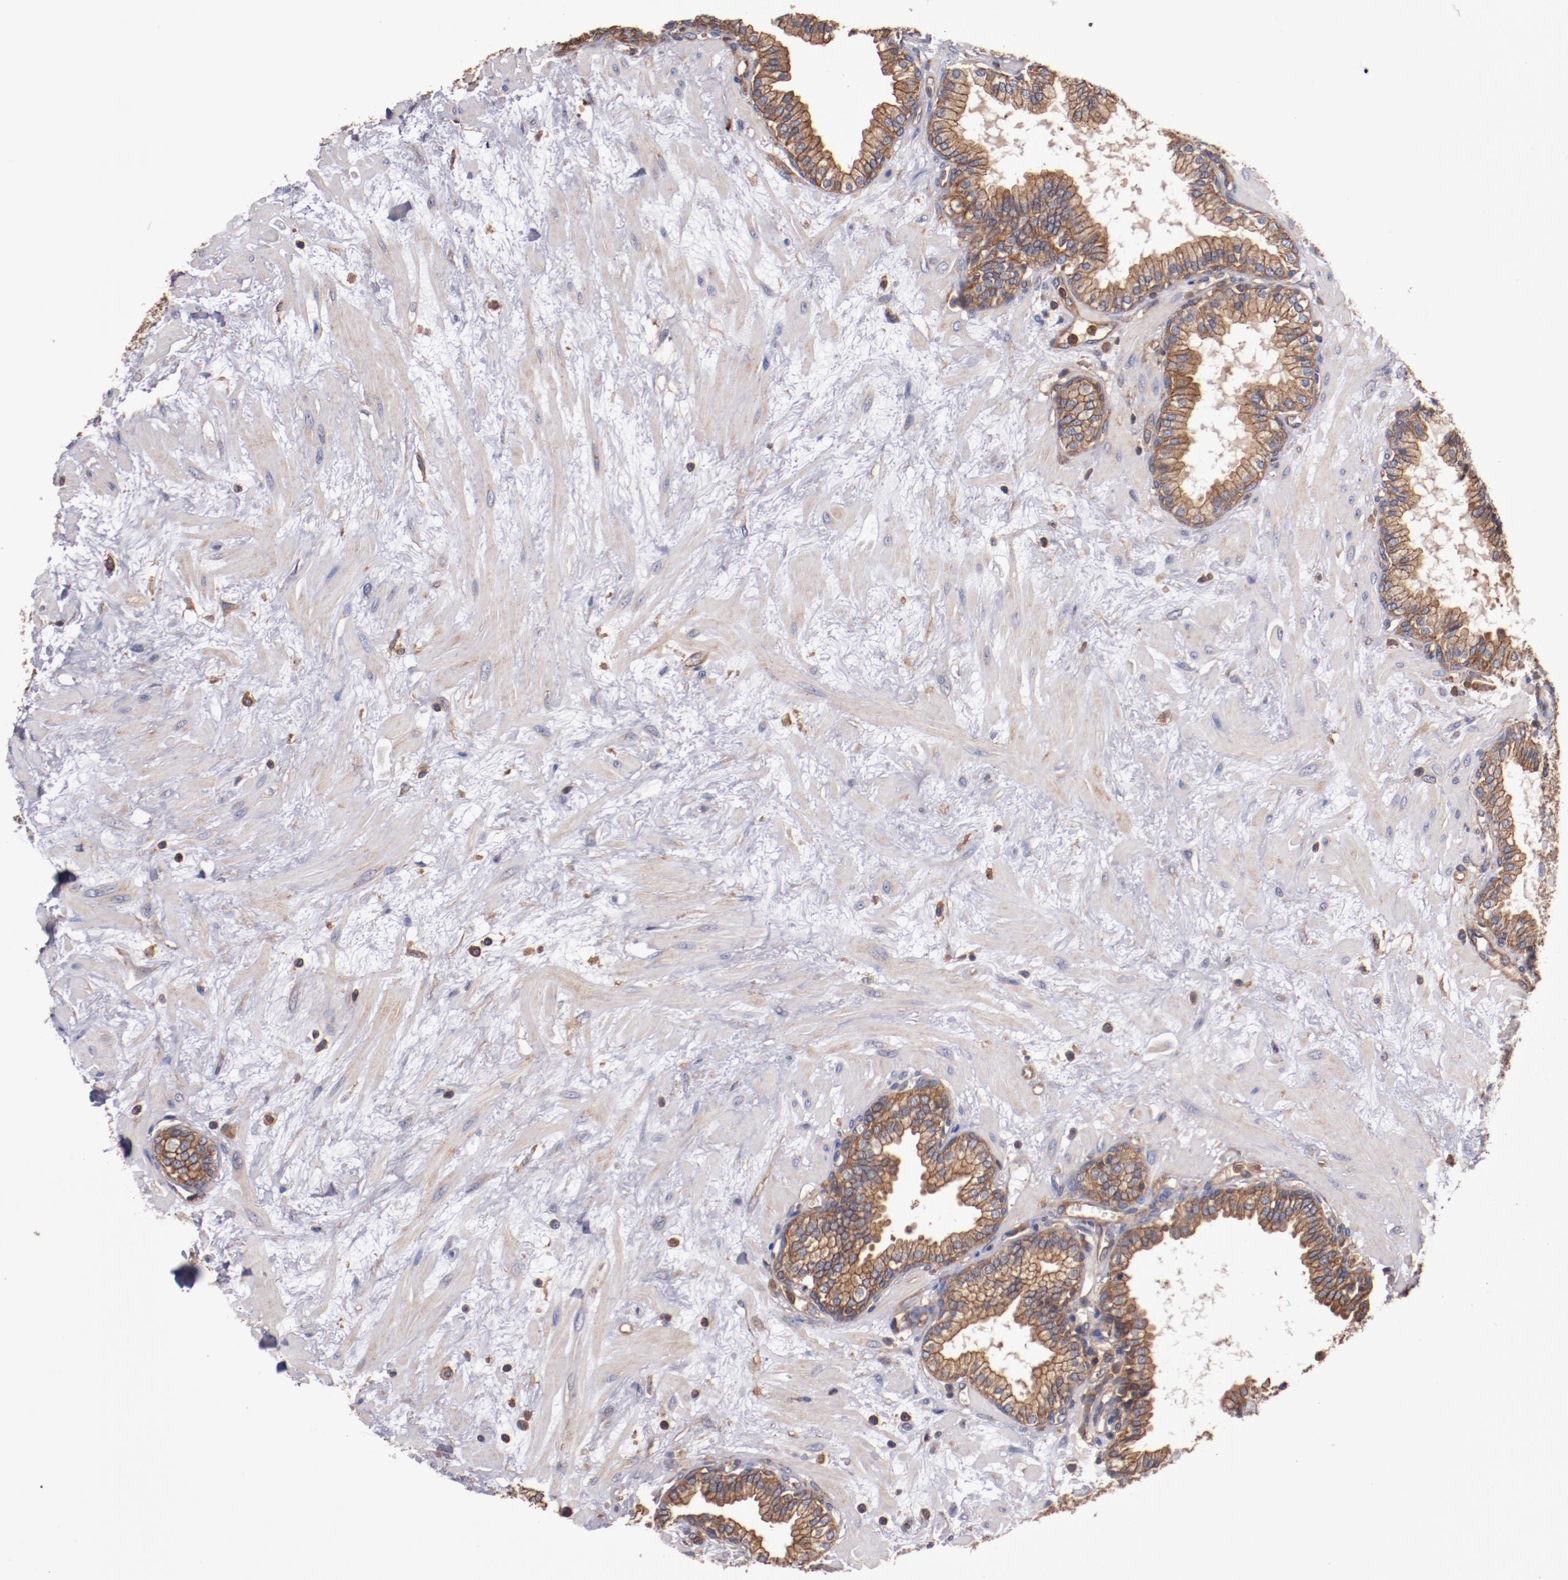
{"staining": {"intensity": "moderate", "quantity": ">75%", "location": "cytoplasmic/membranous"}, "tissue": "prostate", "cell_type": "Glandular cells", "image_type": "normal", "snomed": [{"axis": "morphology", "description": "Normal tissue, NOS"}, {"axis": "topography", "description": "Prostate"}], "caption": "An IHC histopathology image of benign tissue is shown. Protein staining in brown shows moderate cytoplasmic/membranous positivity in prostate within glandular cells. (DAB IHC, brown staining for protein, blue staining for nuclei).", "gene": "TMOD3", "patient": {"sex": "male", "age": 64}}